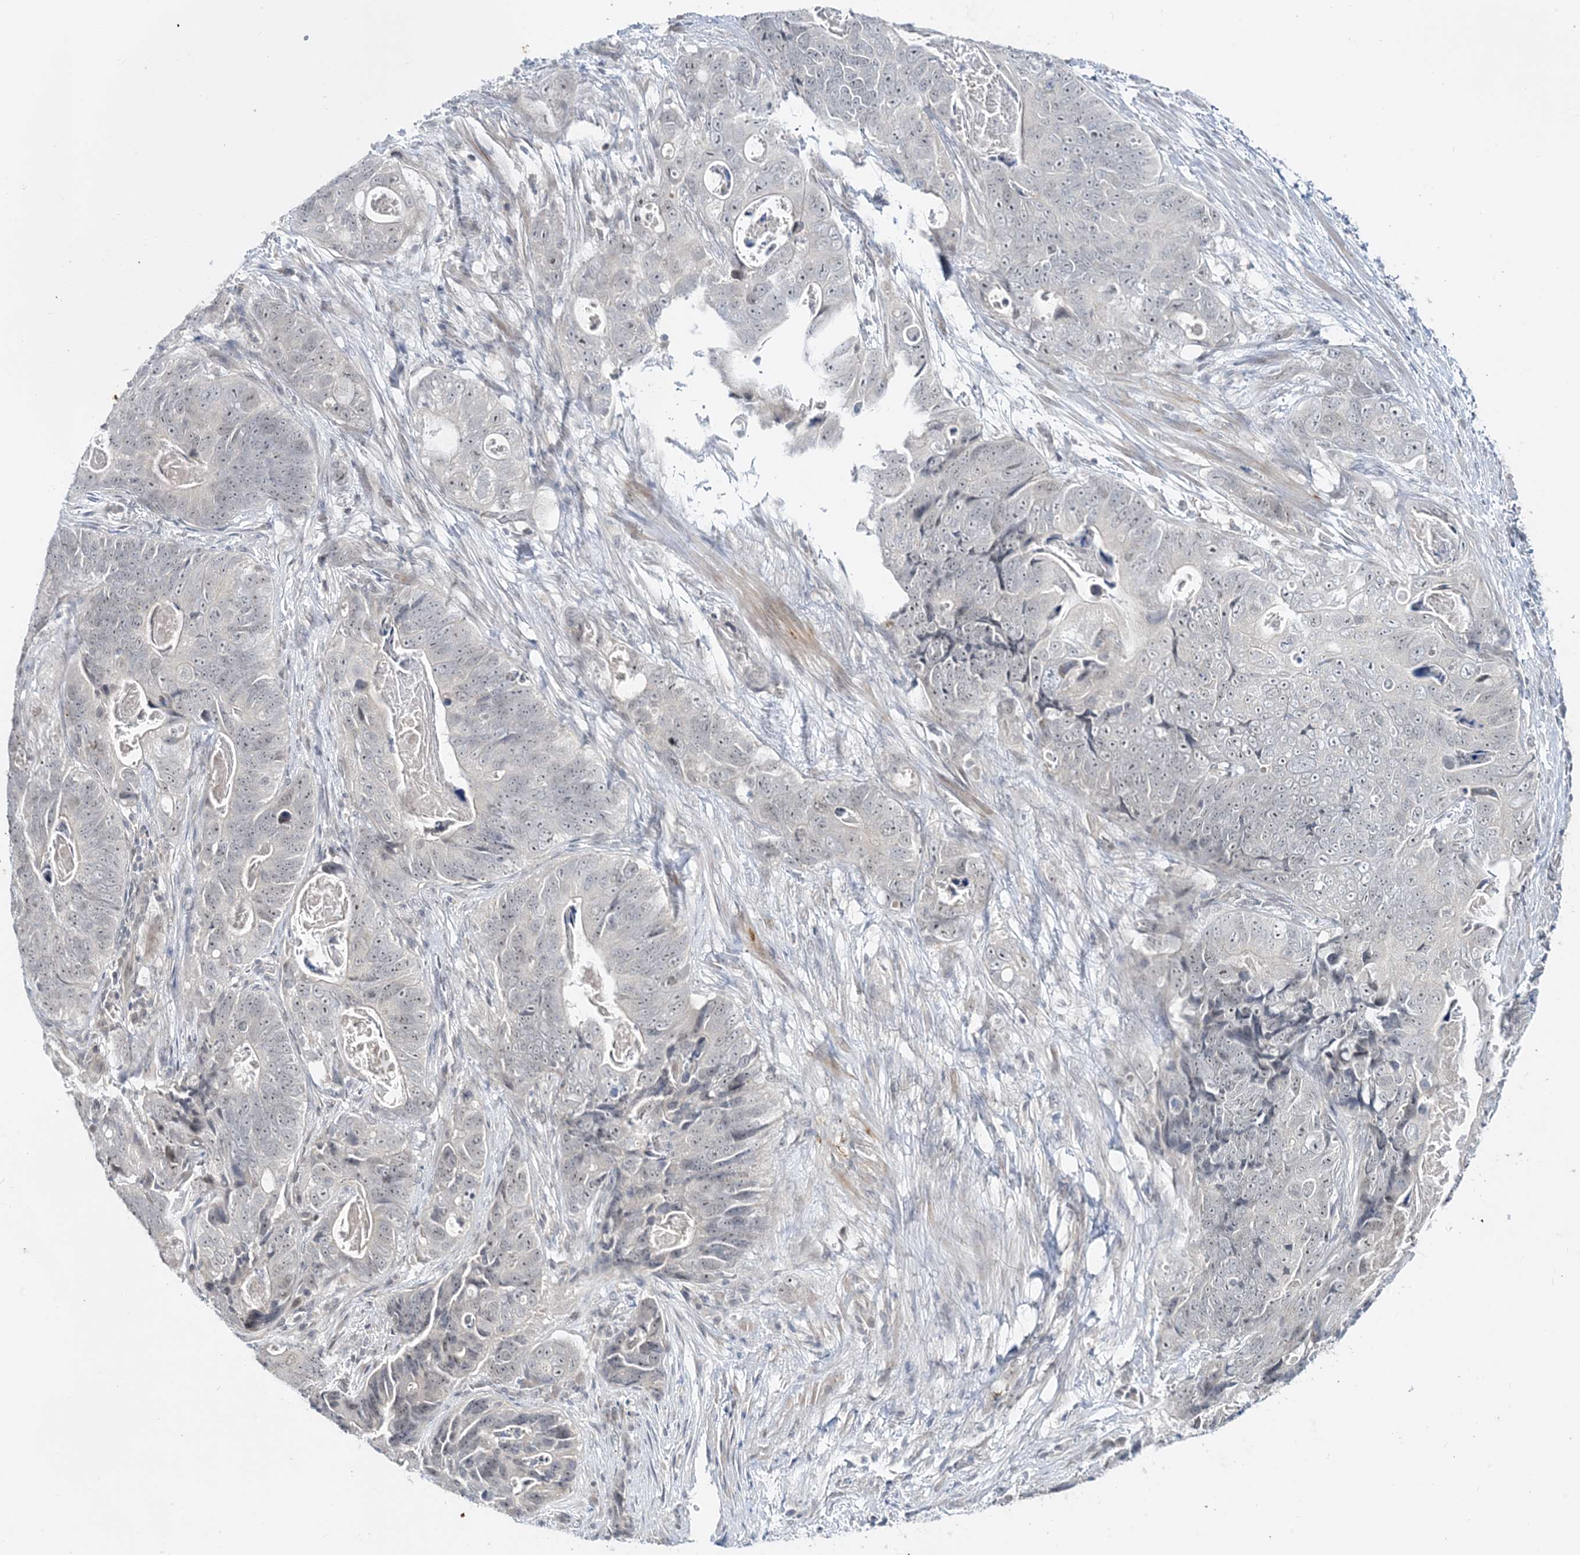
{"staining": {"intensity": "negative", "quantity": "none", "location": "none"}, "tissue": "stomach cancer", "cell_type": "Tumor cells", "image_type": "cancer", "snomed": [{"axis": "morphology", "description": "Normal tissue, NOS"}, {"axis": "morphology", "description": "Adenocarcinoma, NOS"}, {"axis": "topography", "description": "Stomach"}], "caption": "Immunohistochemistry (IHC) image of neoplastic tissue: stomach cancer (adenocarcinoma) stained with DAB (3,3'-diaminobenzidine) displays no significant protein expression in tumor cells. (DAB immunohistochemistry visualized using brightfield microscopy, high magnification).", "gene": "LEXM", "patient": {"sex": "female", "age": 89}}